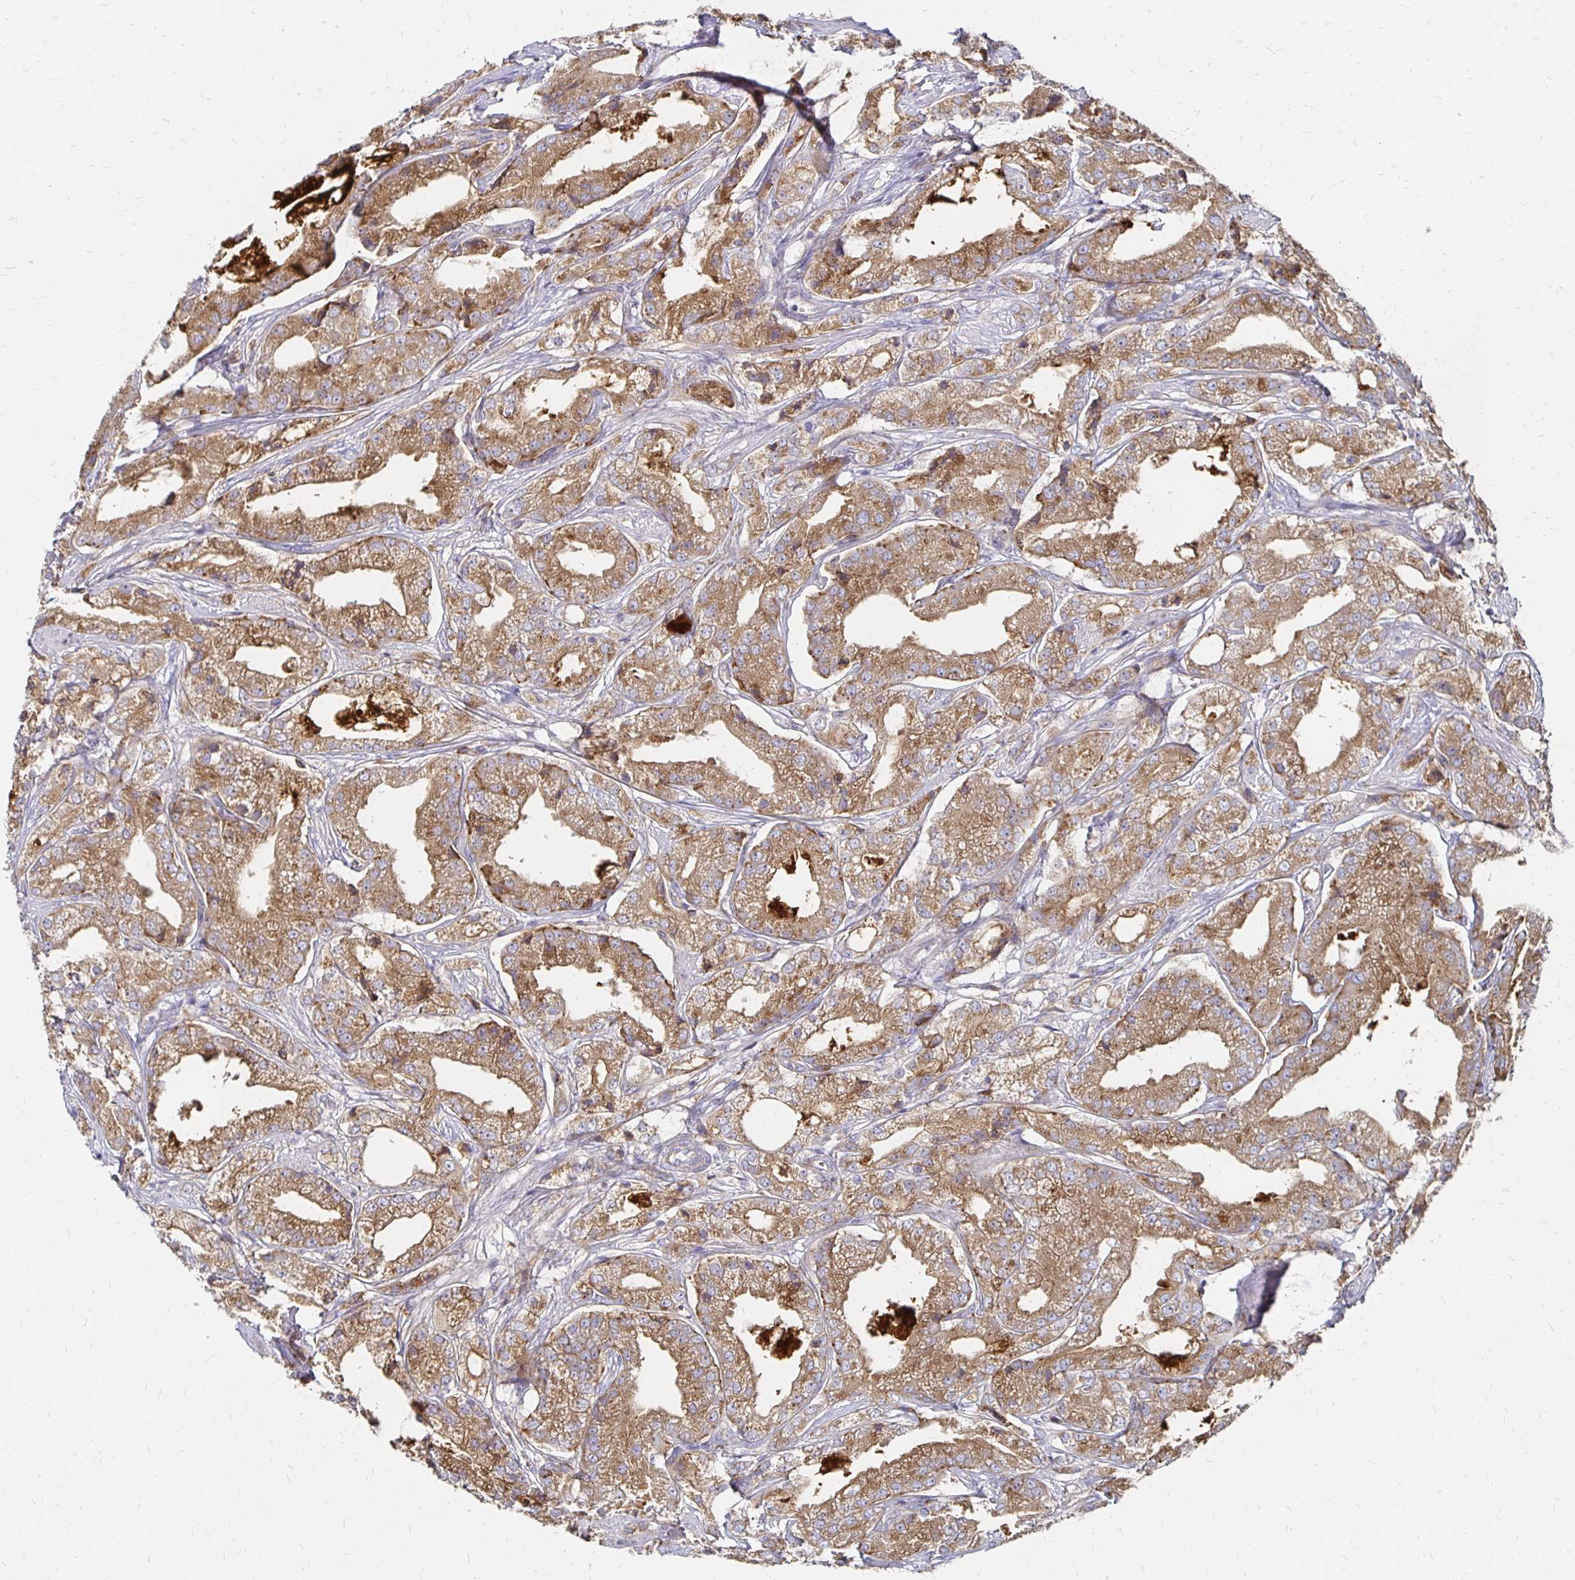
{"staining": {"intensity": "moderate", "quantity": ">75%", "location": "cytoplasmic/membranous"}, "tissue": "prostate cancer", "cell_type": "Tumor cells", "image_type": "cancer", "snomed": [{"axis": "morphology", "description": "Adenocarcinoma, High grade"}, {"axis": "topography", "description": "Prostate"}], "caption": "Protein staining of adenocarcinoma (high-grade) (prostate) tissue shows moderate cytoplasmic/membranous staining in about >75% of tumor cells. Nuclei are stained in blue.", "gene": "NCSTN", "patient": {"sex": "male", "age": 61}}